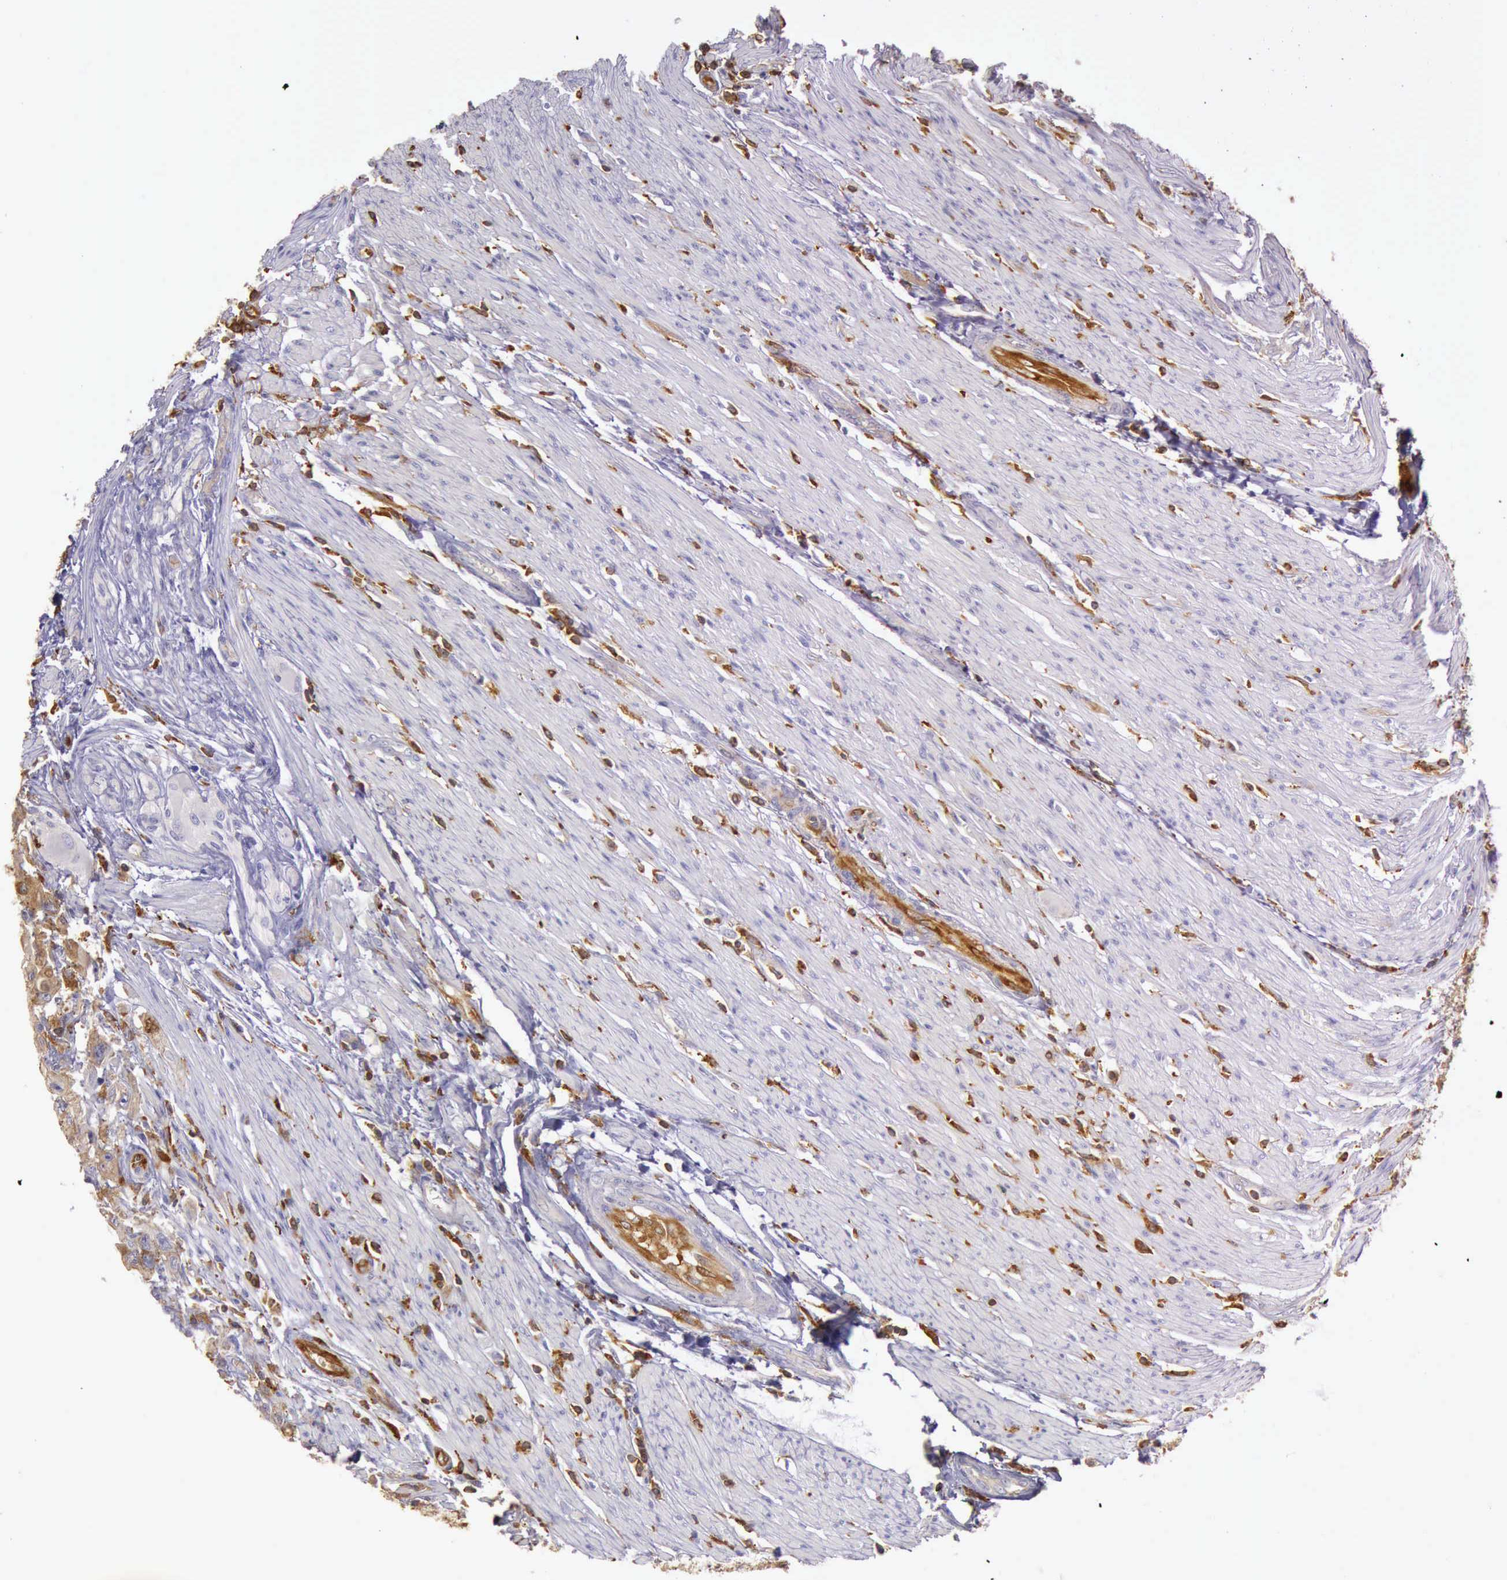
{"staining": {"intensity": "negative", "quantity": "none", "location": "none"}, "tissue": "colorectal cancer", "cell_type": "Tumor cells", "image_type": "cancer", "snomed": [{"axis": "morphology", "description": "Adenocarcinoma, NOS"}, {"axis": "topography", "description": "Colon"}], "caption": "Colorectal adenocarcinoma was stained to show a protein in brown. There is no significant expression in tumor cells. (DAB IHC visualized using brightfield microscopy, high magnification).", "gene": "ARHGAP4", "patient": {"sex": "female", "age": 46}}